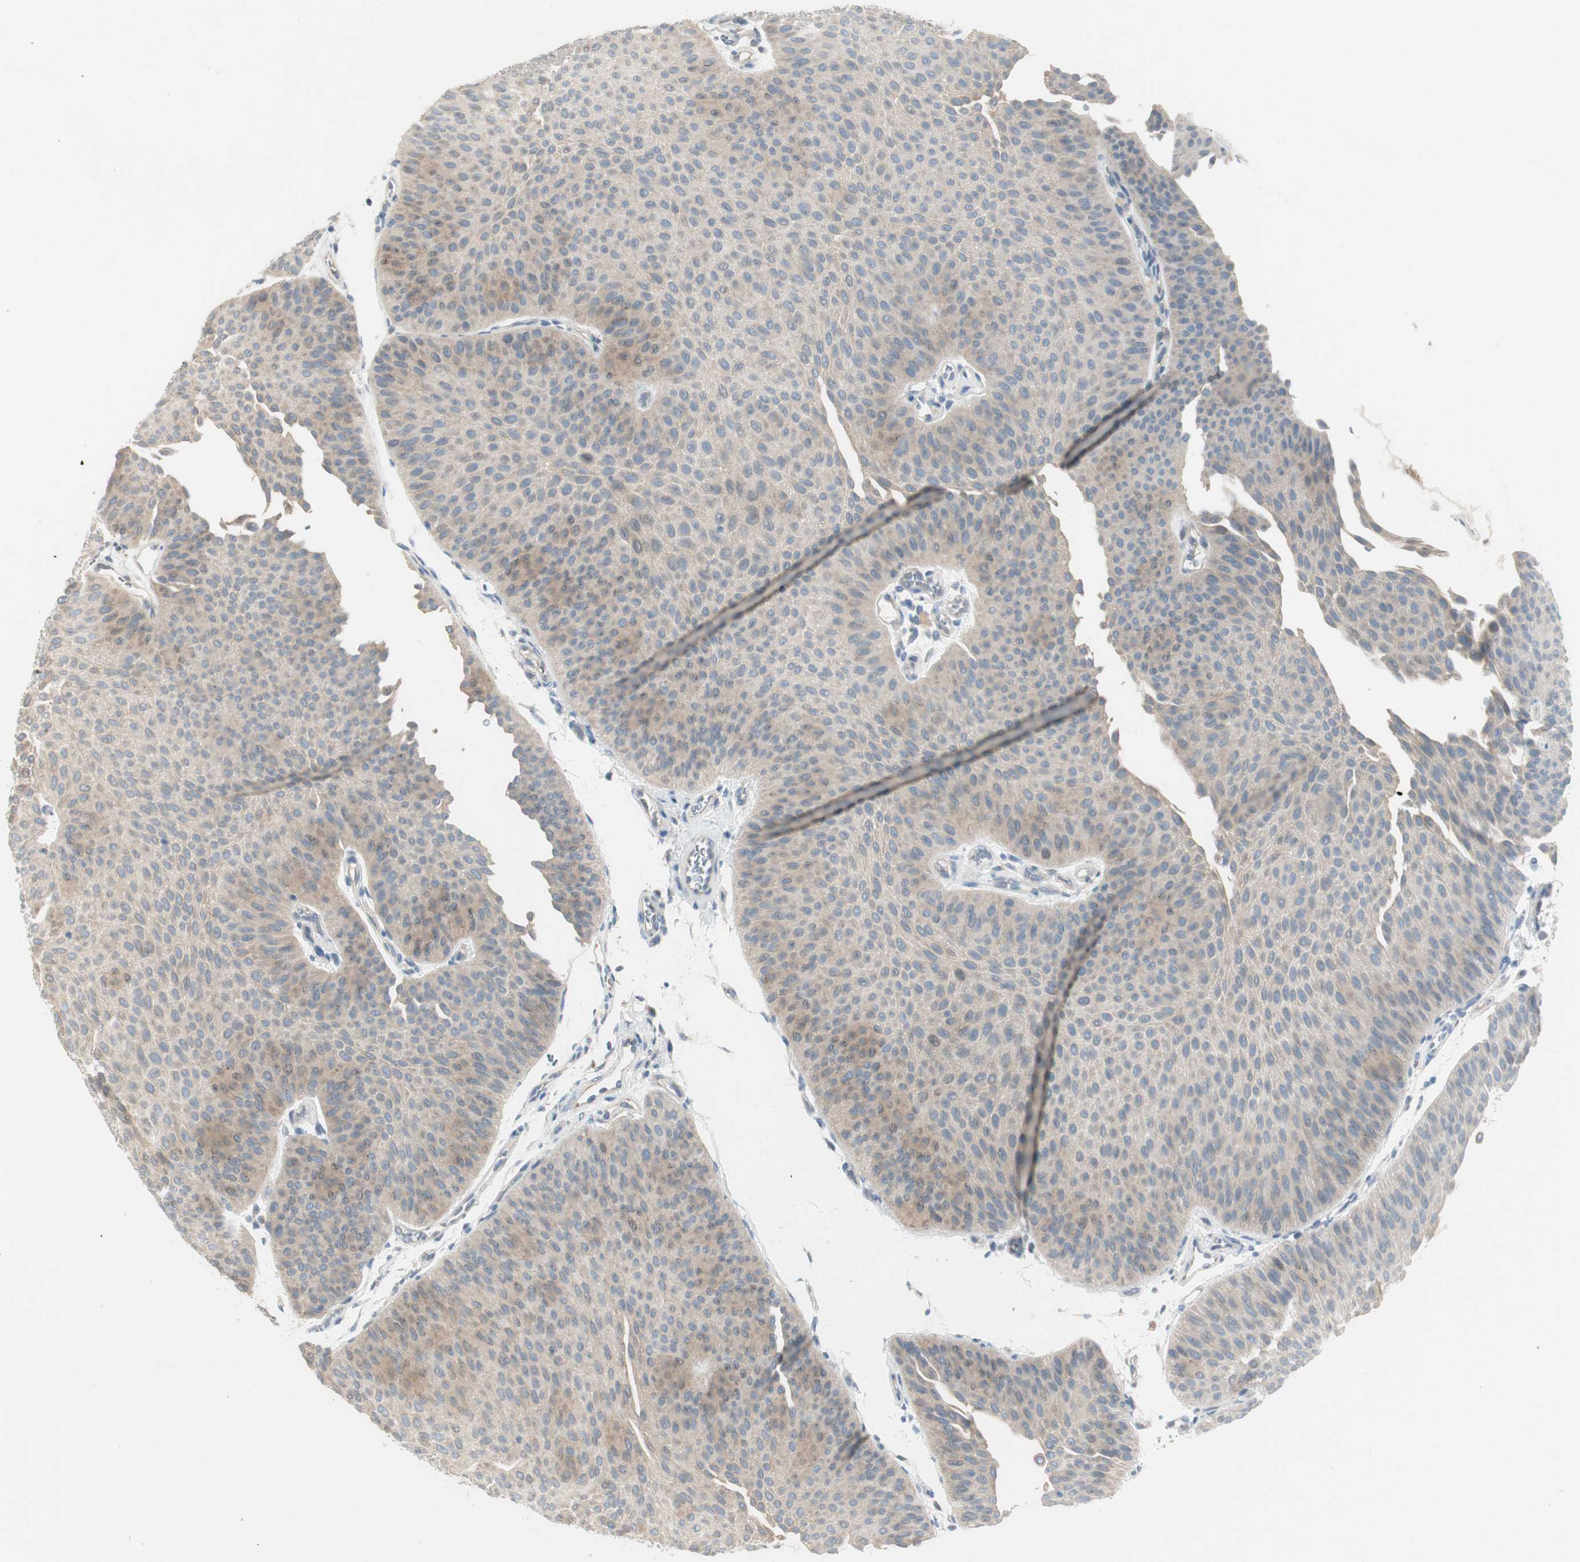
{"staining": {"intensity": "weak", "quantity": "25%-75%", "location": "cytoplasmic/membranous"}, "tissue": "urothelial cancer", "cell_type": "Tumor cells", "image_type": "cancer", "snomed": [{"axis": "morphology", "description": "Urothelial carcinoma, Low grade"}, {"axis": "topography", "description": "Urinary bladder"}], "caption": "Urothelial cancer tissue demonstrates weak cytoplasmic/membranous positivity in about 25%-75% of tumor cells The staining was performed using DAB (3,3'-diaminobenzidine), with brown indicating positive protein expression. Nuclei are stained blue with hematoxylin.", "gene": "SPINK4", "patient": {"sex": "female", "age": 60}}